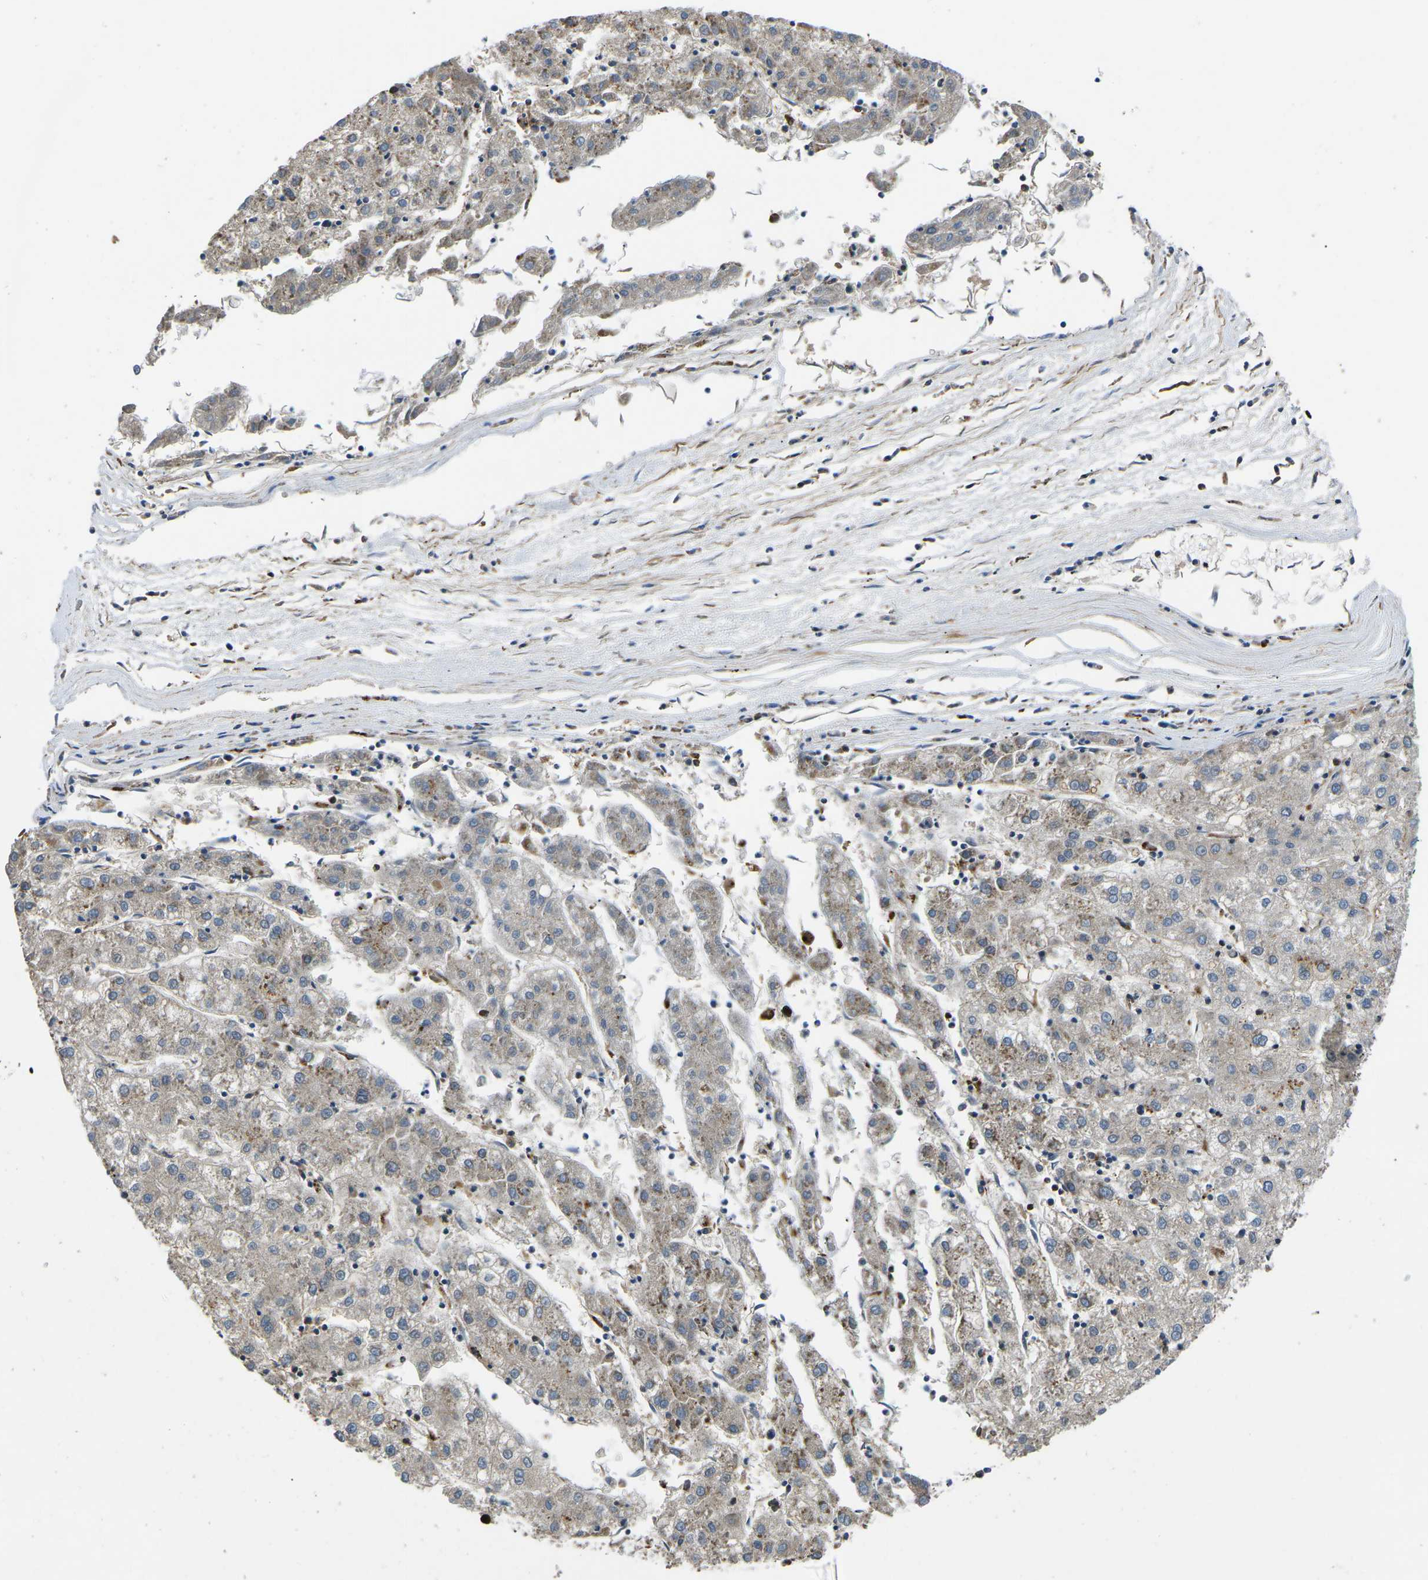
{"staining": {"intensity": "weak", "quantity": "25%-75%", "location": "cytoplasmic/membranous"}, "tissue": "liver cancer", "cell_type": "Tumor cells", "image_type": "cancer", "snomed": [{"axis": "morphology", "description": "Carcinoma, Hepatocellular, NOS"}, {"axis": "topography", "description": "Liver"}], "caption": "Protein staining reveals weak cytoplasmic/membranous positivity in approximately 25%-75% of tumor cells in hepatocellular carcinoma (liver).", "gene": "KCNJ15", "patient": {"sex": "male", "age": 72}}